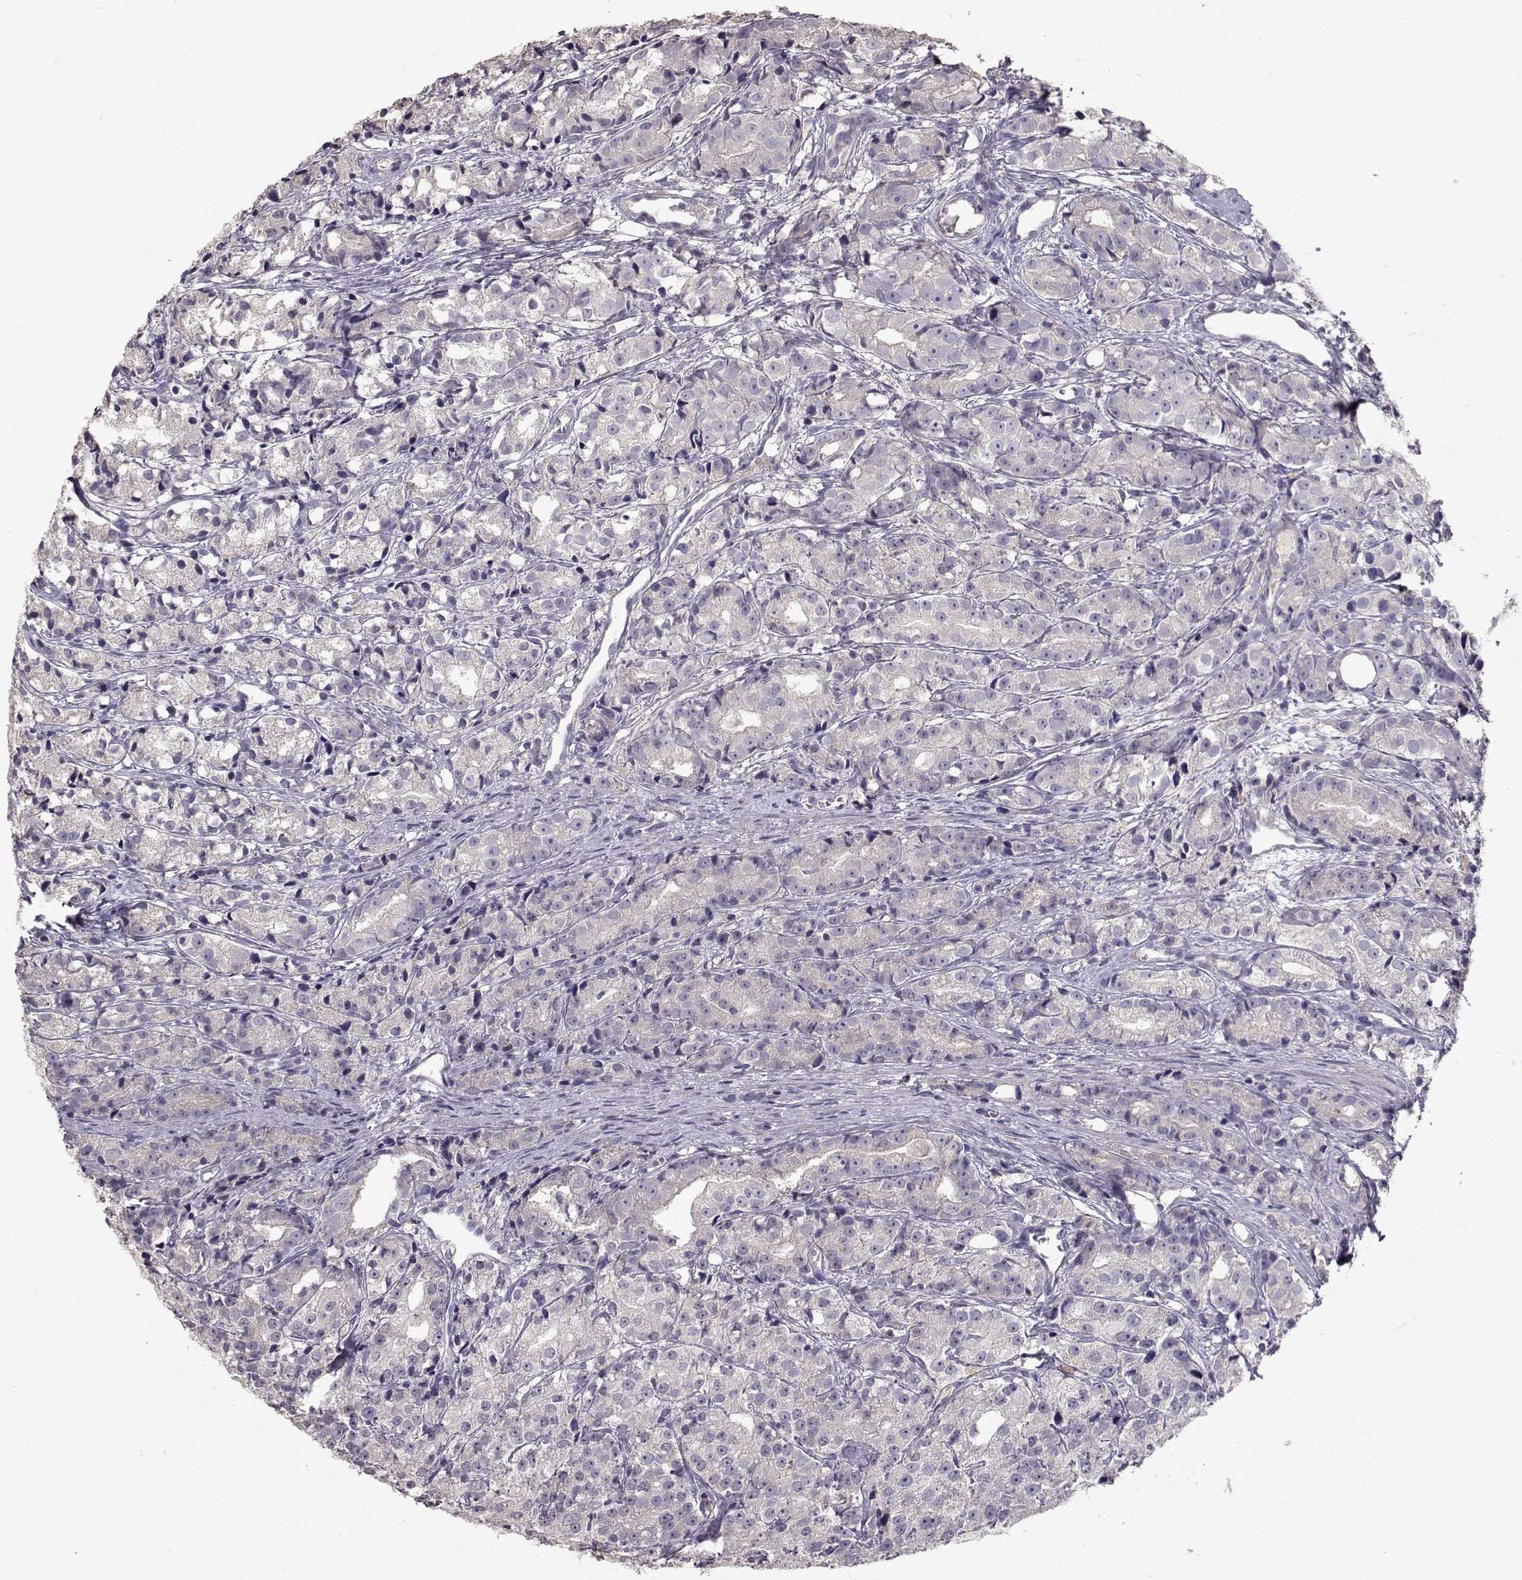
{"staining": {"intensity": "negative", "quantity": "none", "location": "none"}, "tissue": "prostate cancer", "cell_type": "Tumor cells", "image_type": "cancer", "snomed": [{"axis": "morphology", "description": "Adenocarcinoma, Medium grade"}, {"axis": "topography", "description": "Prostate"}], "caption": "Tumor cells show no significant protein positivity in prostate cancer.", "gene": "PMCH", "patient": {"sex": "male", "age": 74}}